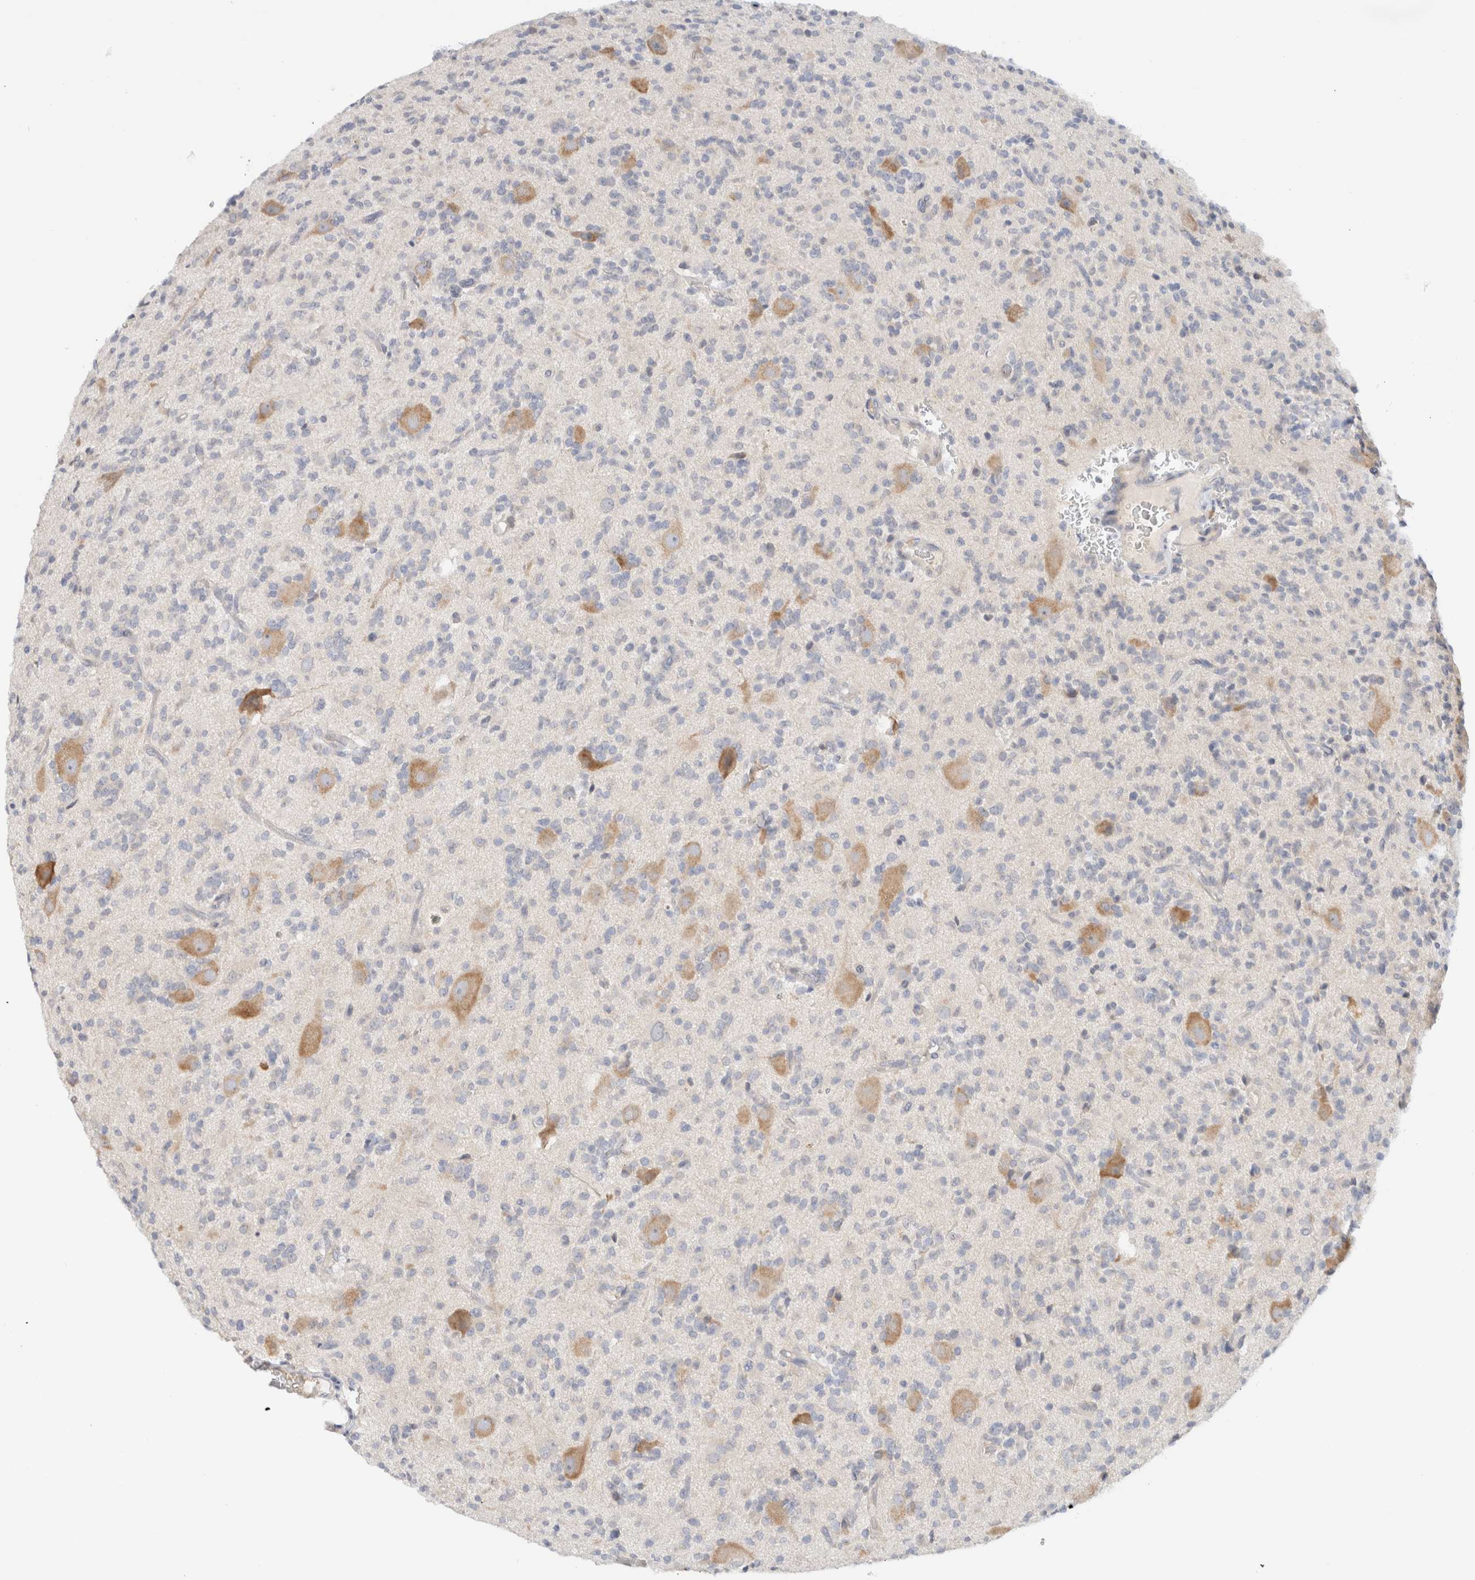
{"staining": {"intensity": "negative", "quantity": "none", "location": "none"}, "tissue": "glioma", "cell_type": "Tumor cells", "image_type": "cancer", "snomed": [{"axis": "morphology", "description": "Glioma, malignant, High grade"}, {"axis": "topography", "description": "Brain"}], "caption": "IHC histopathology image of glioma stained for a protein (brown), which shows no expression in tumor cells. (DAB (3,3'-diaminobenzidine) IHC with hematoxylin counter stain).", "gene": "SPRTN", "patient": {"sex": "male", "age": 34}}